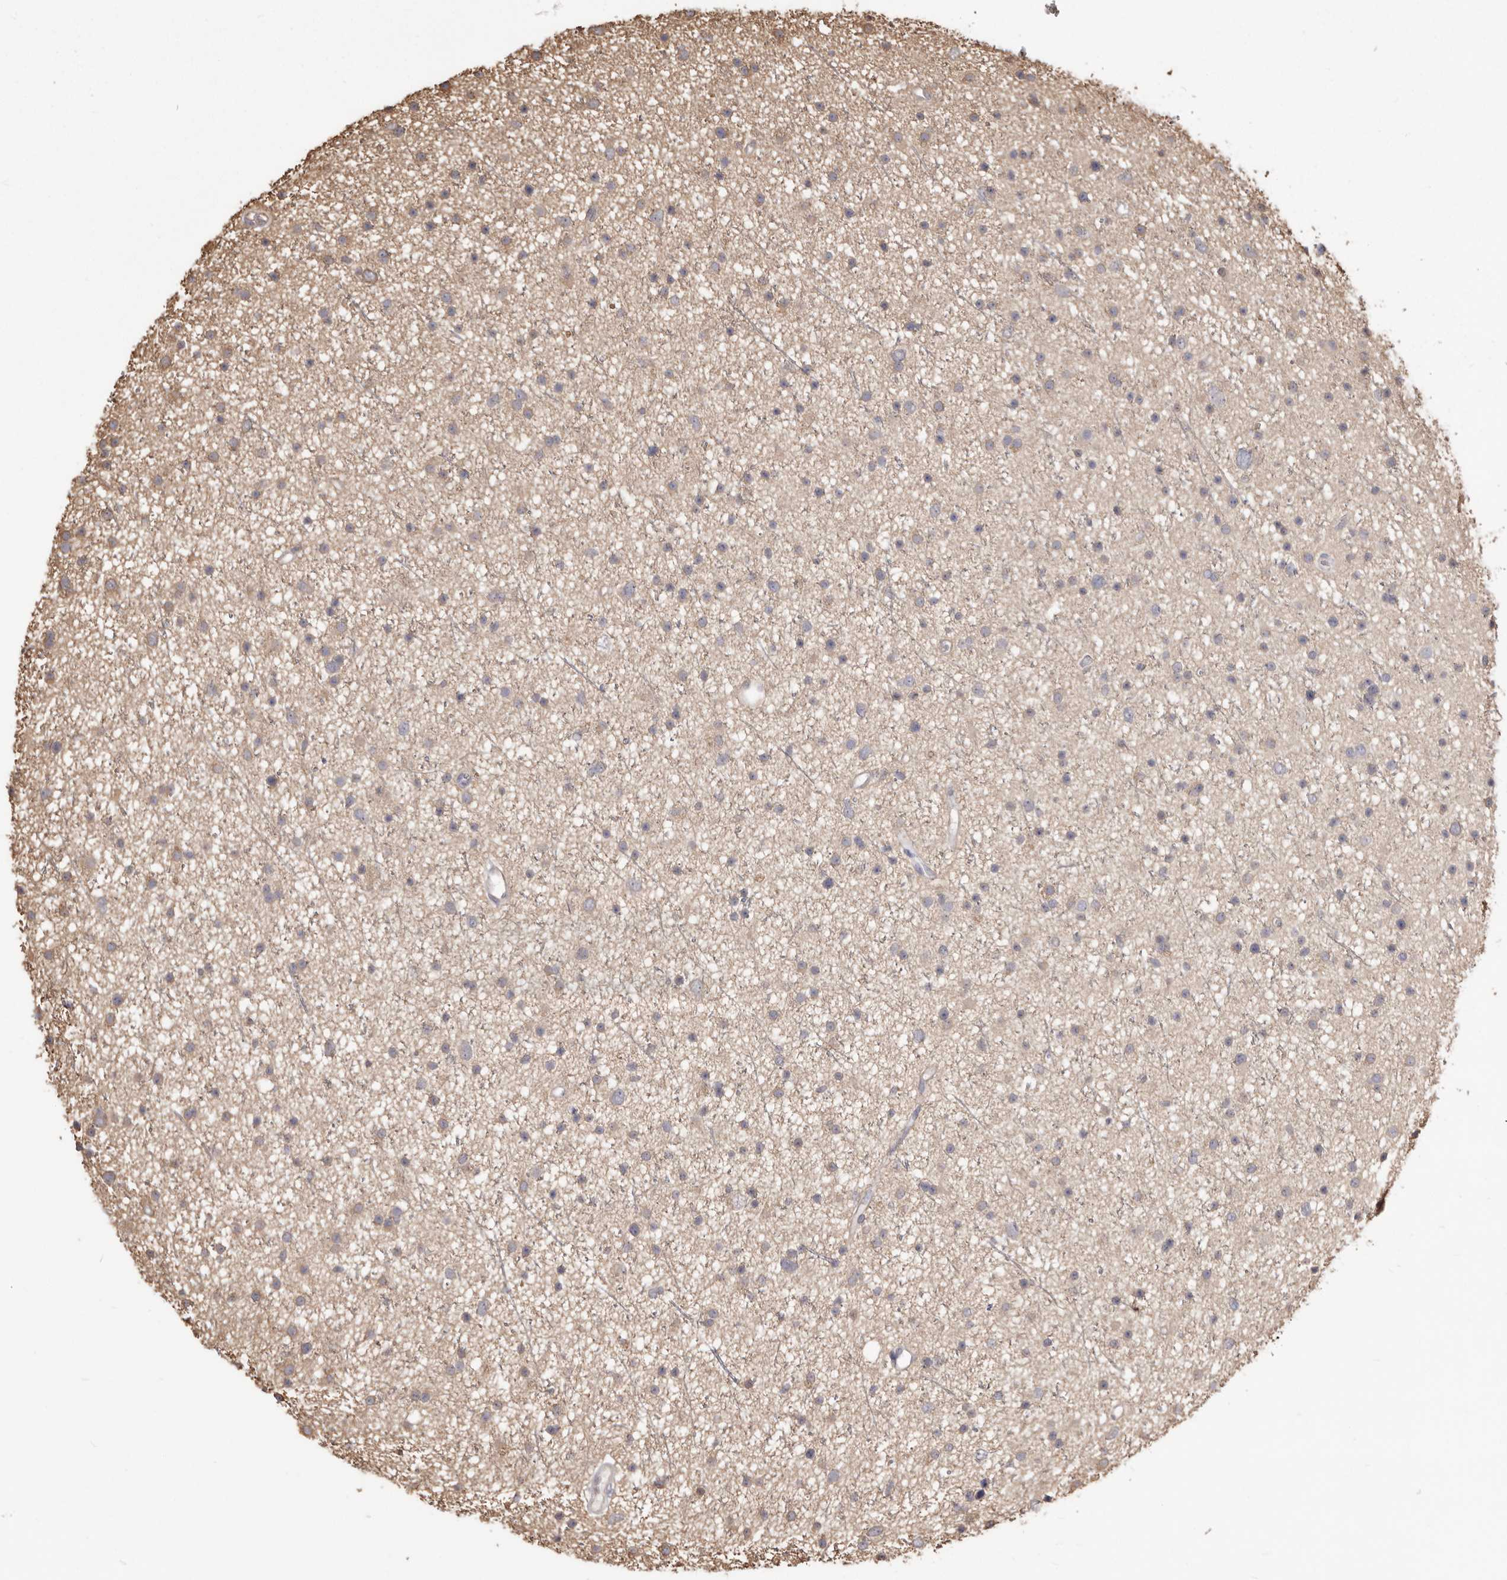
{"staining": {"intensity": "weak", "quantity": "<25%", "location": "cytoplasmic/membranous"}, "tissue": "glioma", "cell_type": "Tumor cells", "image_type": "cancer", "snomed": [{"axis": "morphology", "description": "Glioma, malignant, Low grade"}, {"axis": "topography", "description": "Cerebral cortex"}], "caption": "Immunohistochemistry photomicrograph of malignant glioma (low-grade) stained for a protein (brown), which shows no expression in tumor cells.", "gene": "PKM", "patient": {"sex": "female", "age": 39}}